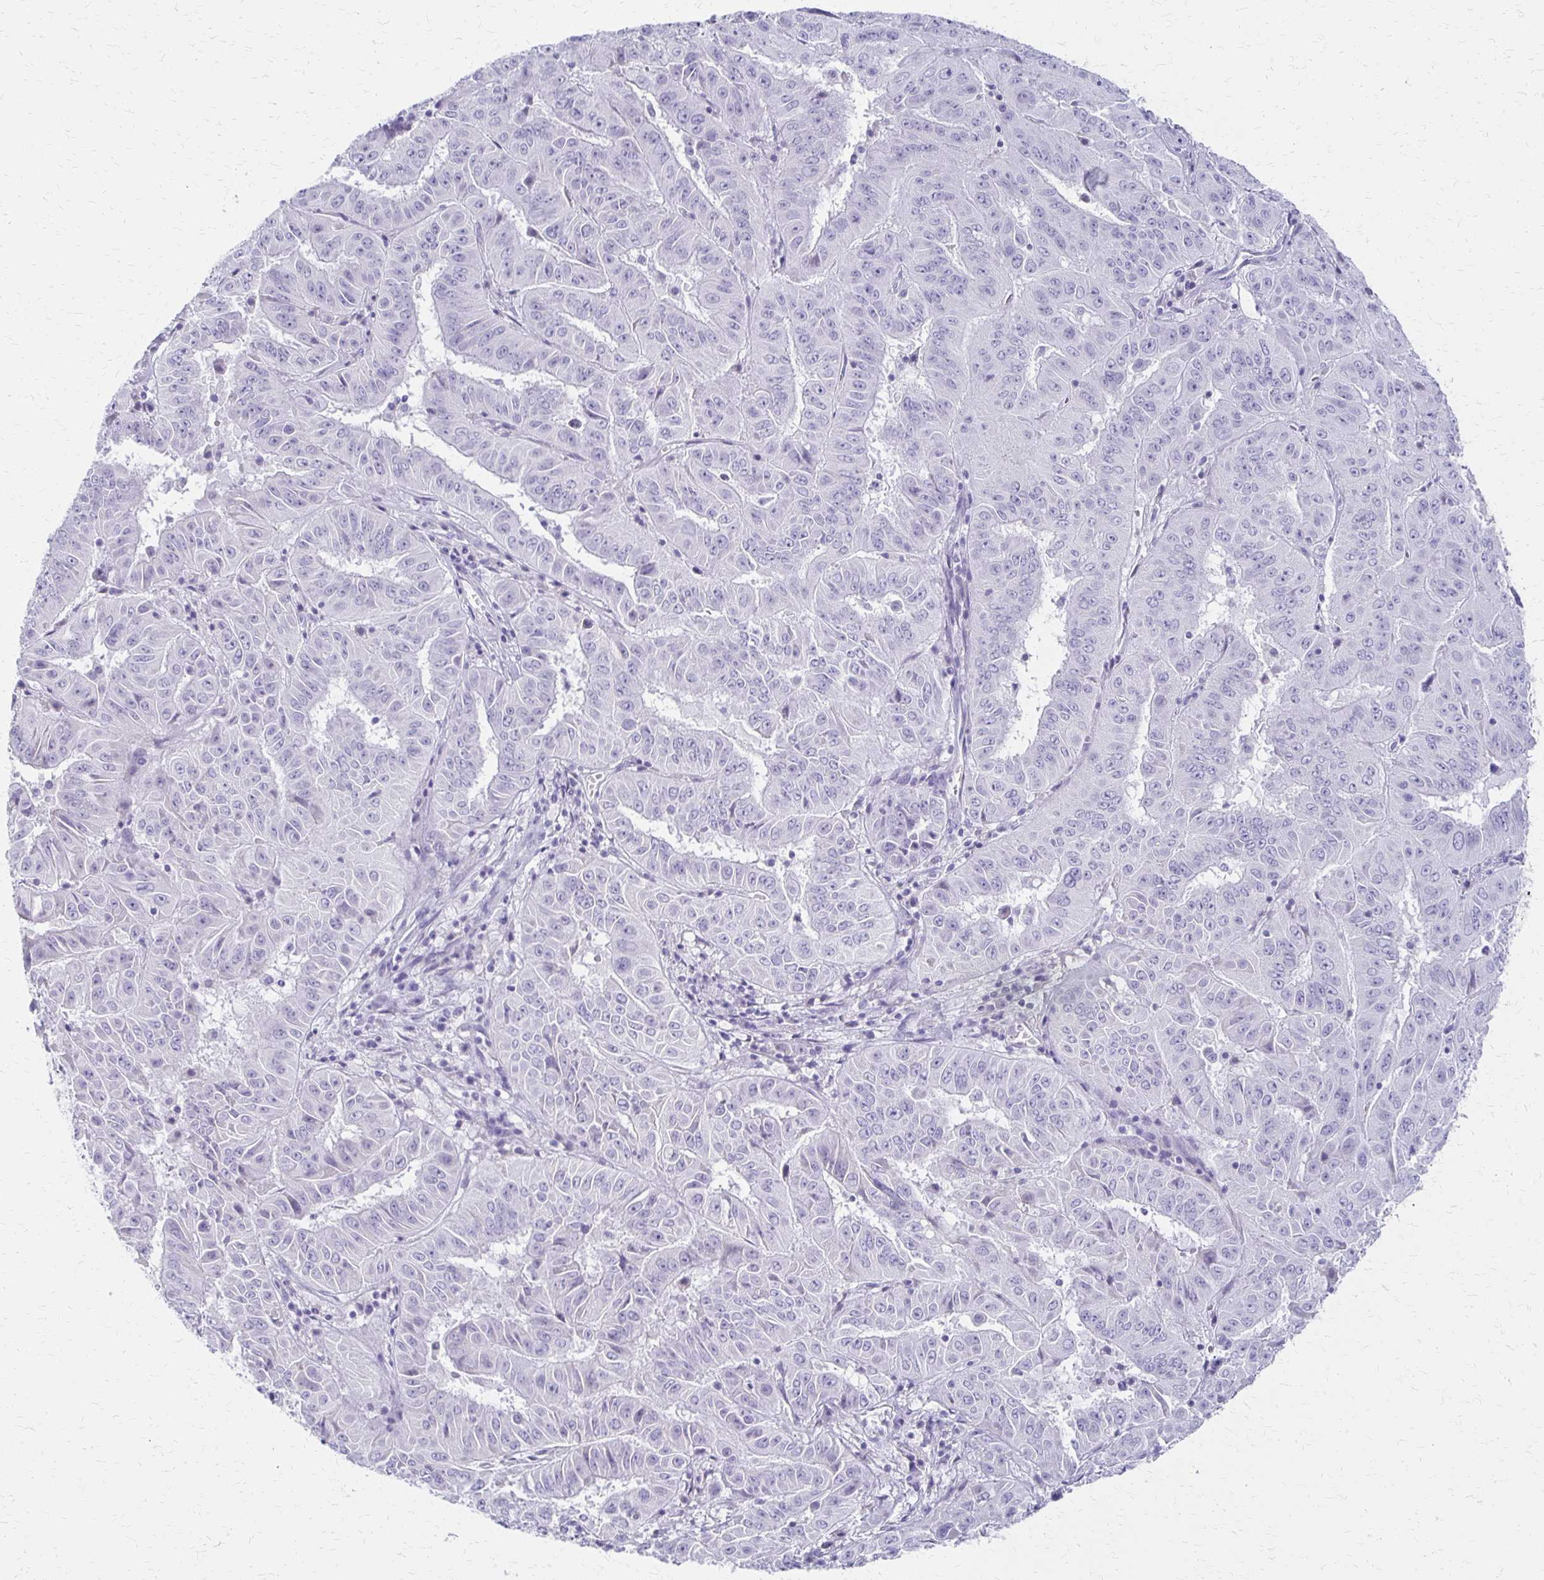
{"staining": {"intensity": "negative", "quantity": "none", "location": "none"}, "tissue": "pancreatic cancer", "cell_type": "Tumor cells", "image_type": "cancer", "snomed": [{"axis": "morphology", "description": "Adenocarcinoma, NOS"}, {"axis": "topography", "description": "Pancreas"}], "caption": "This is a histopathology image of immunohistochemistry staining of pancreatic cancer, which shows no positivity in tumor cells.", "gene": "IVL", "patient": {"sex": "male", "age": 63}}